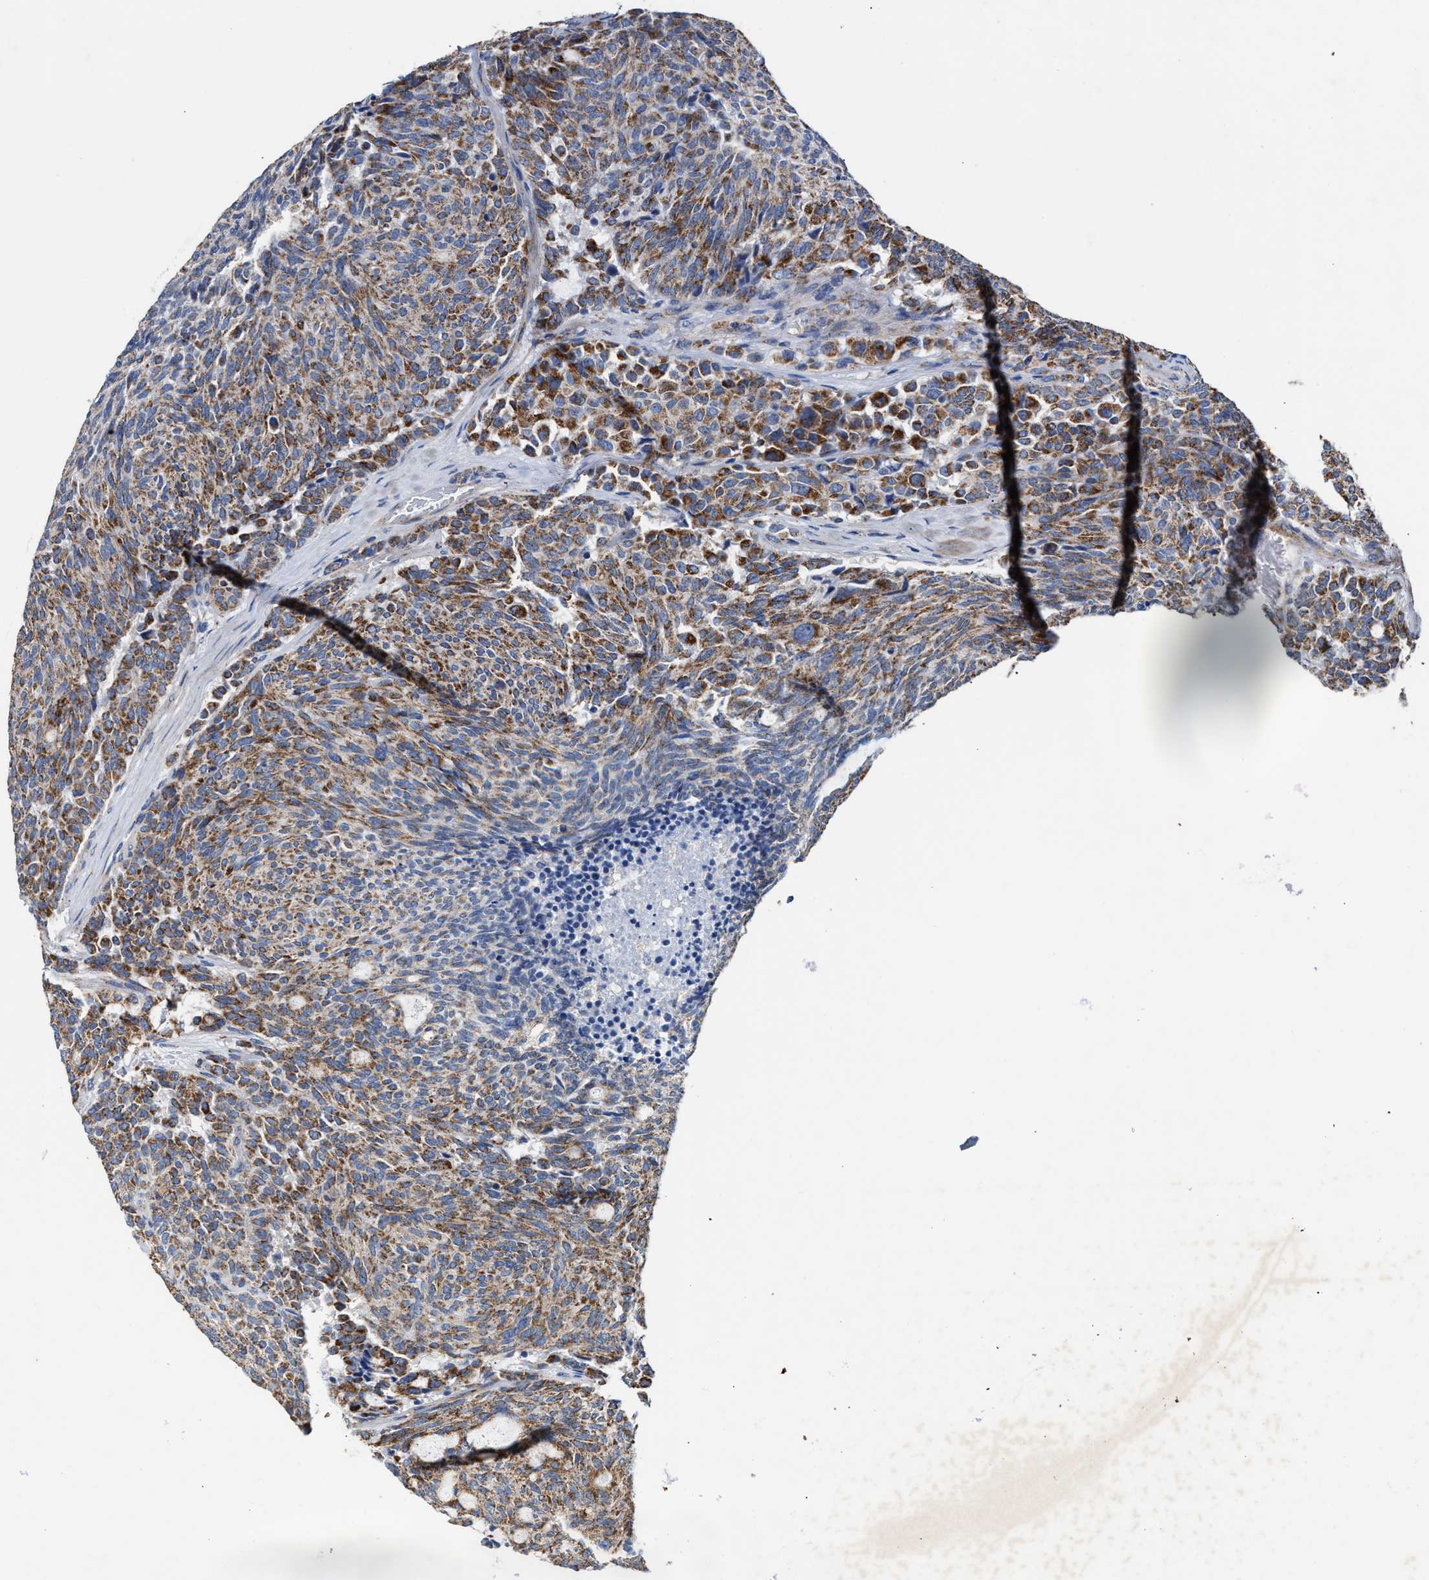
{"staining": {"intensity": "moderate", "quantity": ">75%", "location": "cytoplasmic/membranous"}, "tissue": "carcinoid", "cell_type": "Tumor cells", "image_type": "cancer", "snomed": [{"axis": "morphology", "description": "Carcinoid, malignant, NOS"}, {"axis": "topography", "description": "Pancreas"}], "caption": "A micrograph of carcinoid stained for a protein displays moderate cytoplasmic/membranous brown staining in tumor cells. The protein of interest is stained brown, and the nuclei are stained in blue (DAB (3,3'-diaminobenzidine) IHC with brightfield microscopy, high magnification).", "gene": "MECR", "patient": {"sex": "female", "age": 54}}